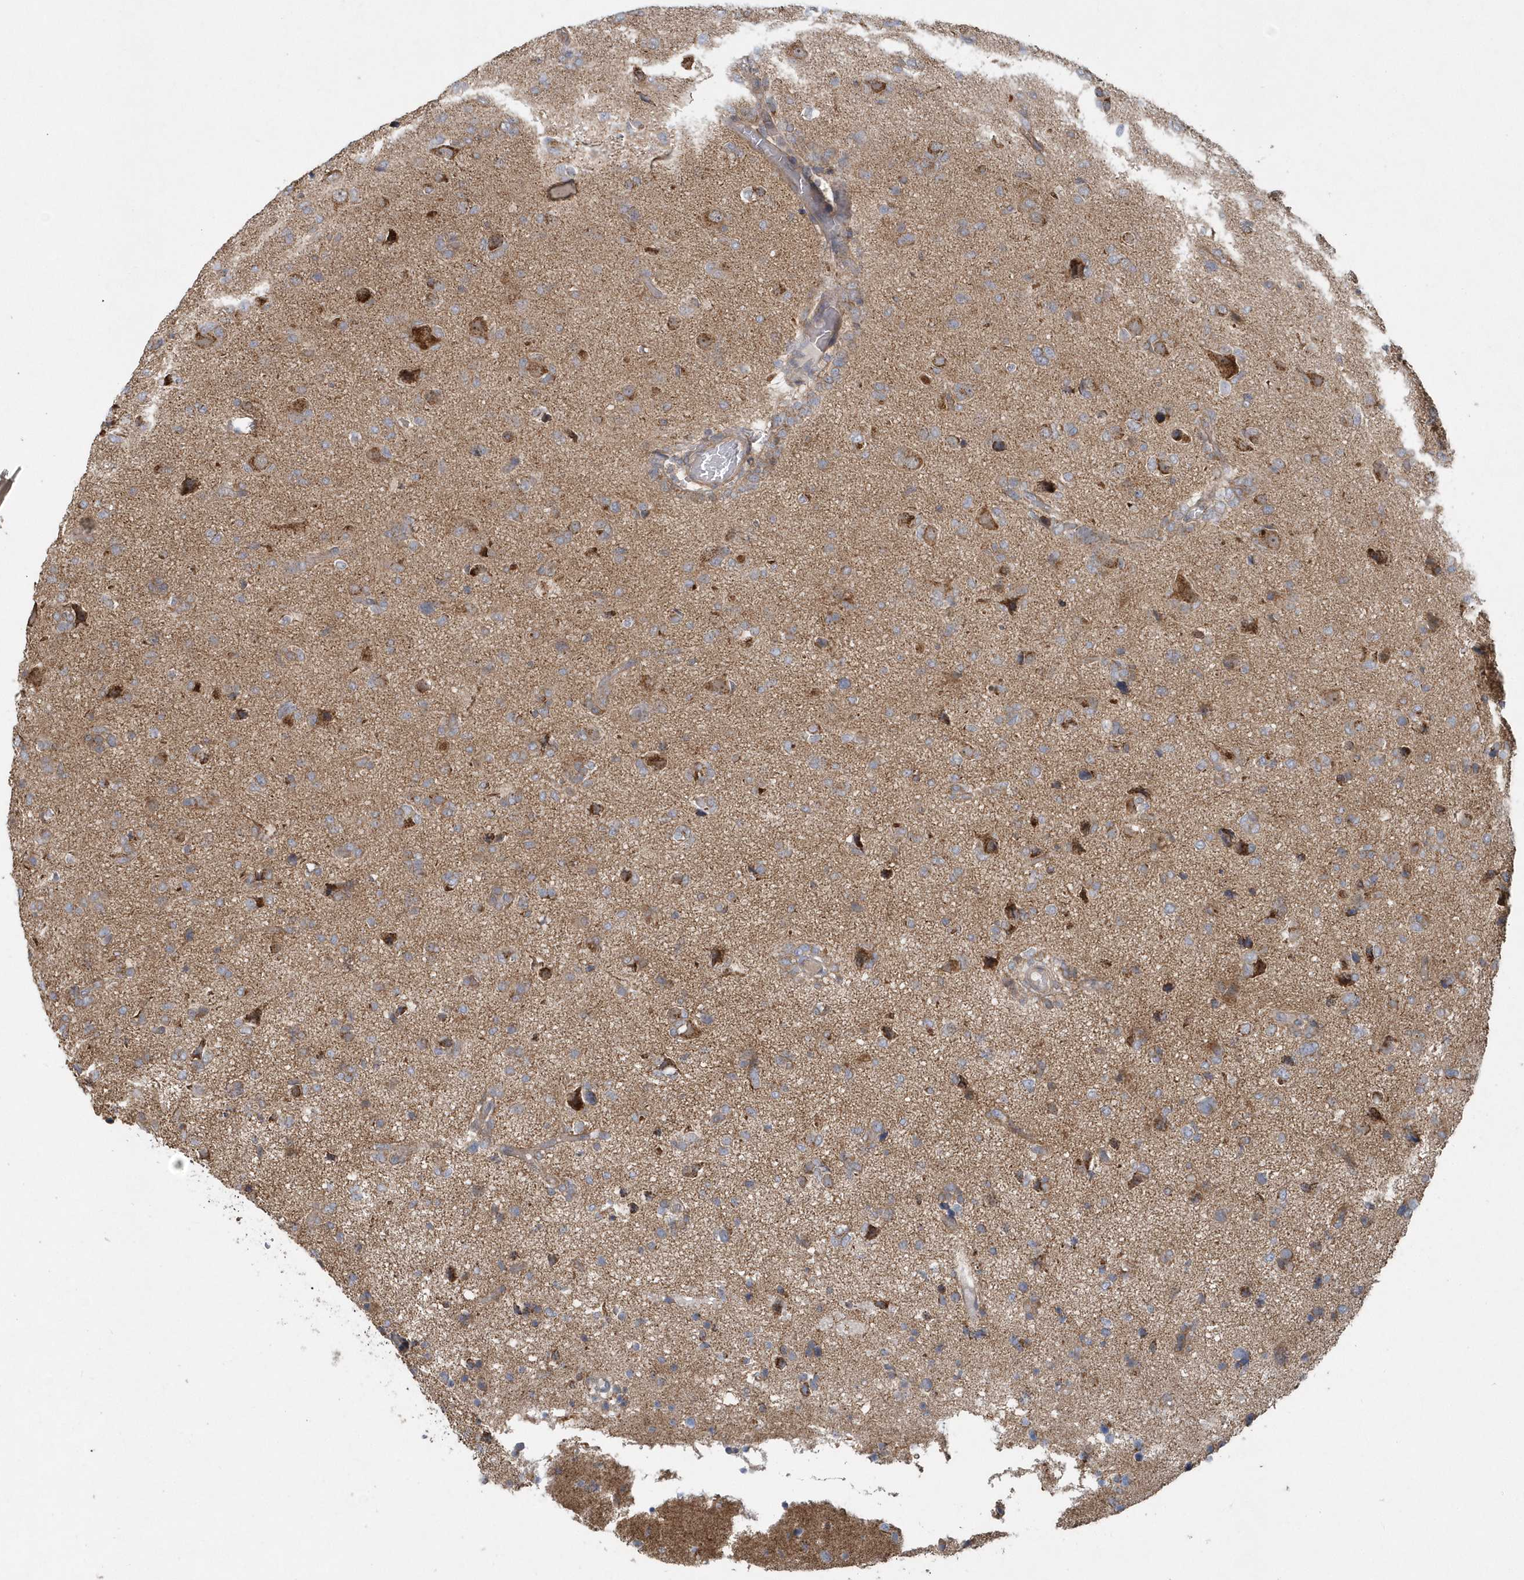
{"staining": {"intensity": "moderate", "quantity": ">75%", "location": "cytoplasmic/membranous"}, "tissue": "glioma", "cell_type": "Tumor cells", "image_type": "cancer", "snomed": [{"axis": "morphology", "description": "Glioma, malignant, High grade"}, {"axis": "topography", "description": "Brain"}], "caption": "This is a micrograph of IHC staining of glioma, which shows moderate staining in the cytoplasmic/membranous of tumor cells.", "gene": "PPP1R7", "patient": {"sex": "female", "age": 59}}